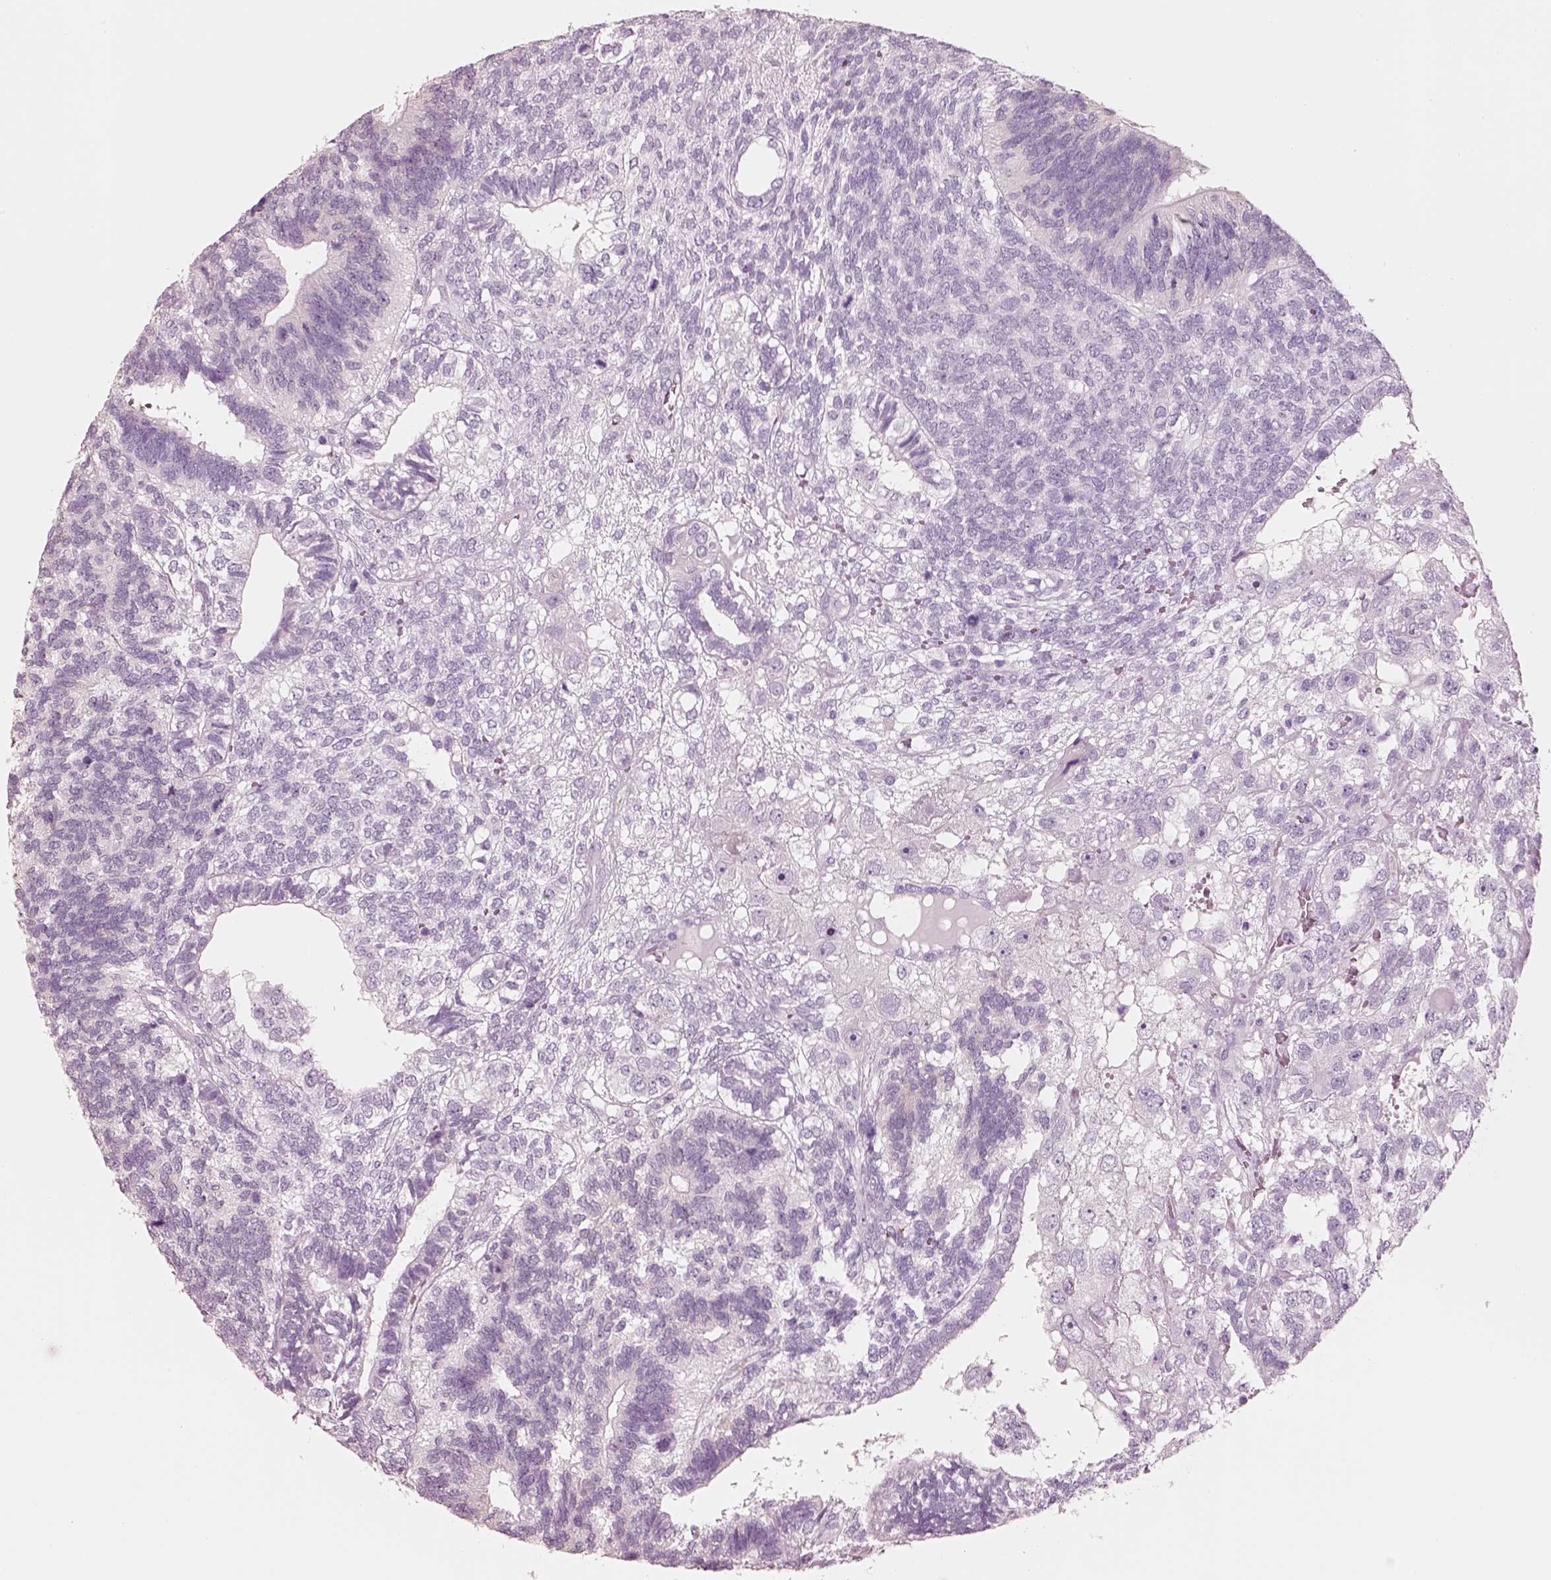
{"staining": {"intensity": "negative", "quantity": "none", "location": "none"}, "tissue": "testis cancer", "cell_type": "Tumor cells", "image_type": "cancer", "snomed": [{"axis": "morphology", "description": "Seminoma, NOS"}, {"axis": "morphology", "description": "Carcinoma, Embryonal, NOS"}, {"axis": "topography", "description": "Testis"}], "caption": "Testis cancer was stained to show a protein in brown. There is no significant positivity in tumor cells. Nuclei are stained in blue.", "gene": "PNOC", "patient": {"sex": "male", "age": 41}}